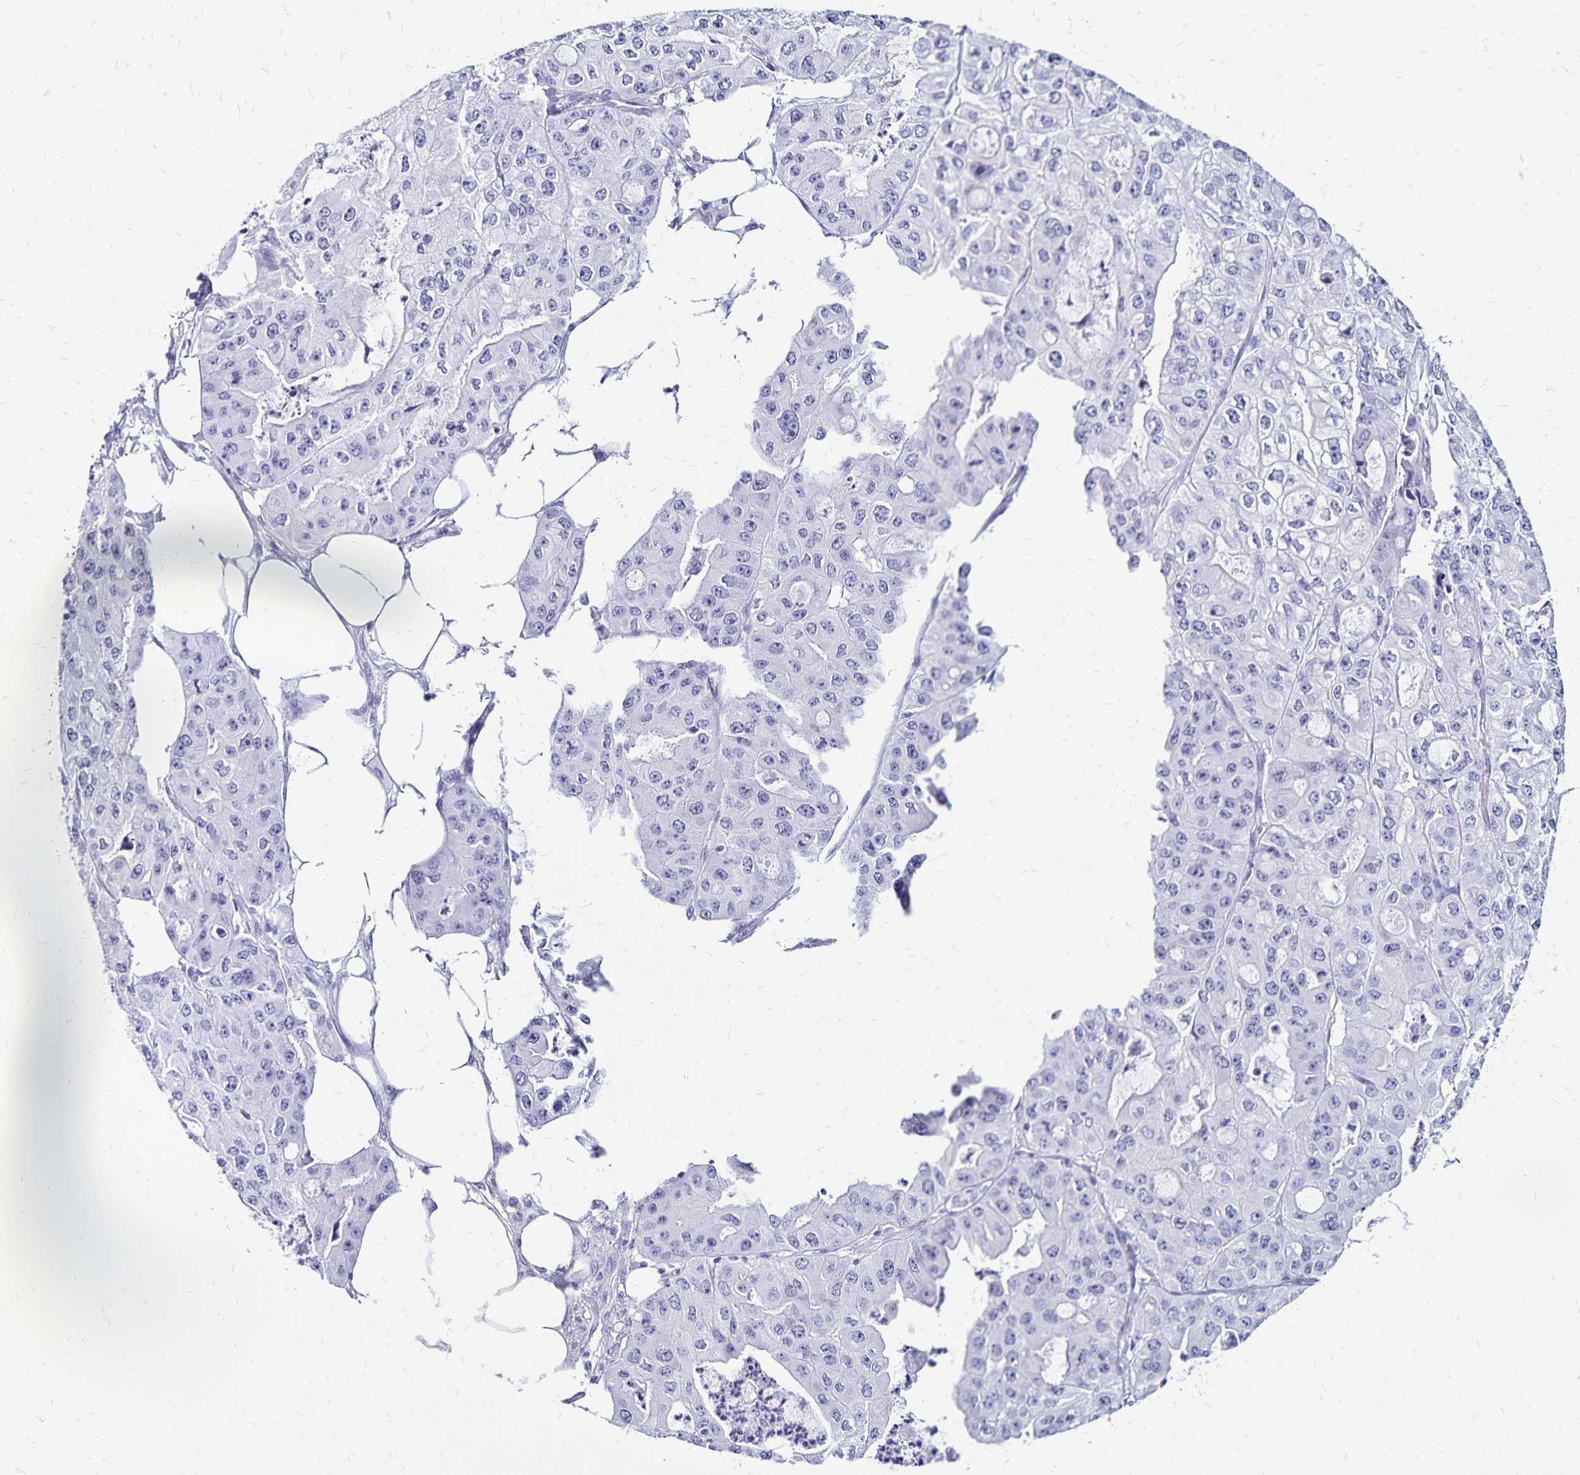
{"staining": {"intensity": "negative", "quantity": "none", "location": "none"}, "tissue": "ovarian cancer", "cell_type": "Tumor cells", "image_type": "cancer", "snomed": [{"axis": "morphology", "description": "Cystadenocarcinoma, serous, NOS"}, {"axis": "topography", "description": "Ovary"}], "caption": "Tumor cells show no significant positivity in ovarian serous cystadenocarcinoma.", "gene": "LIN28B", "patient": {"sex": "female", "age": 56}}